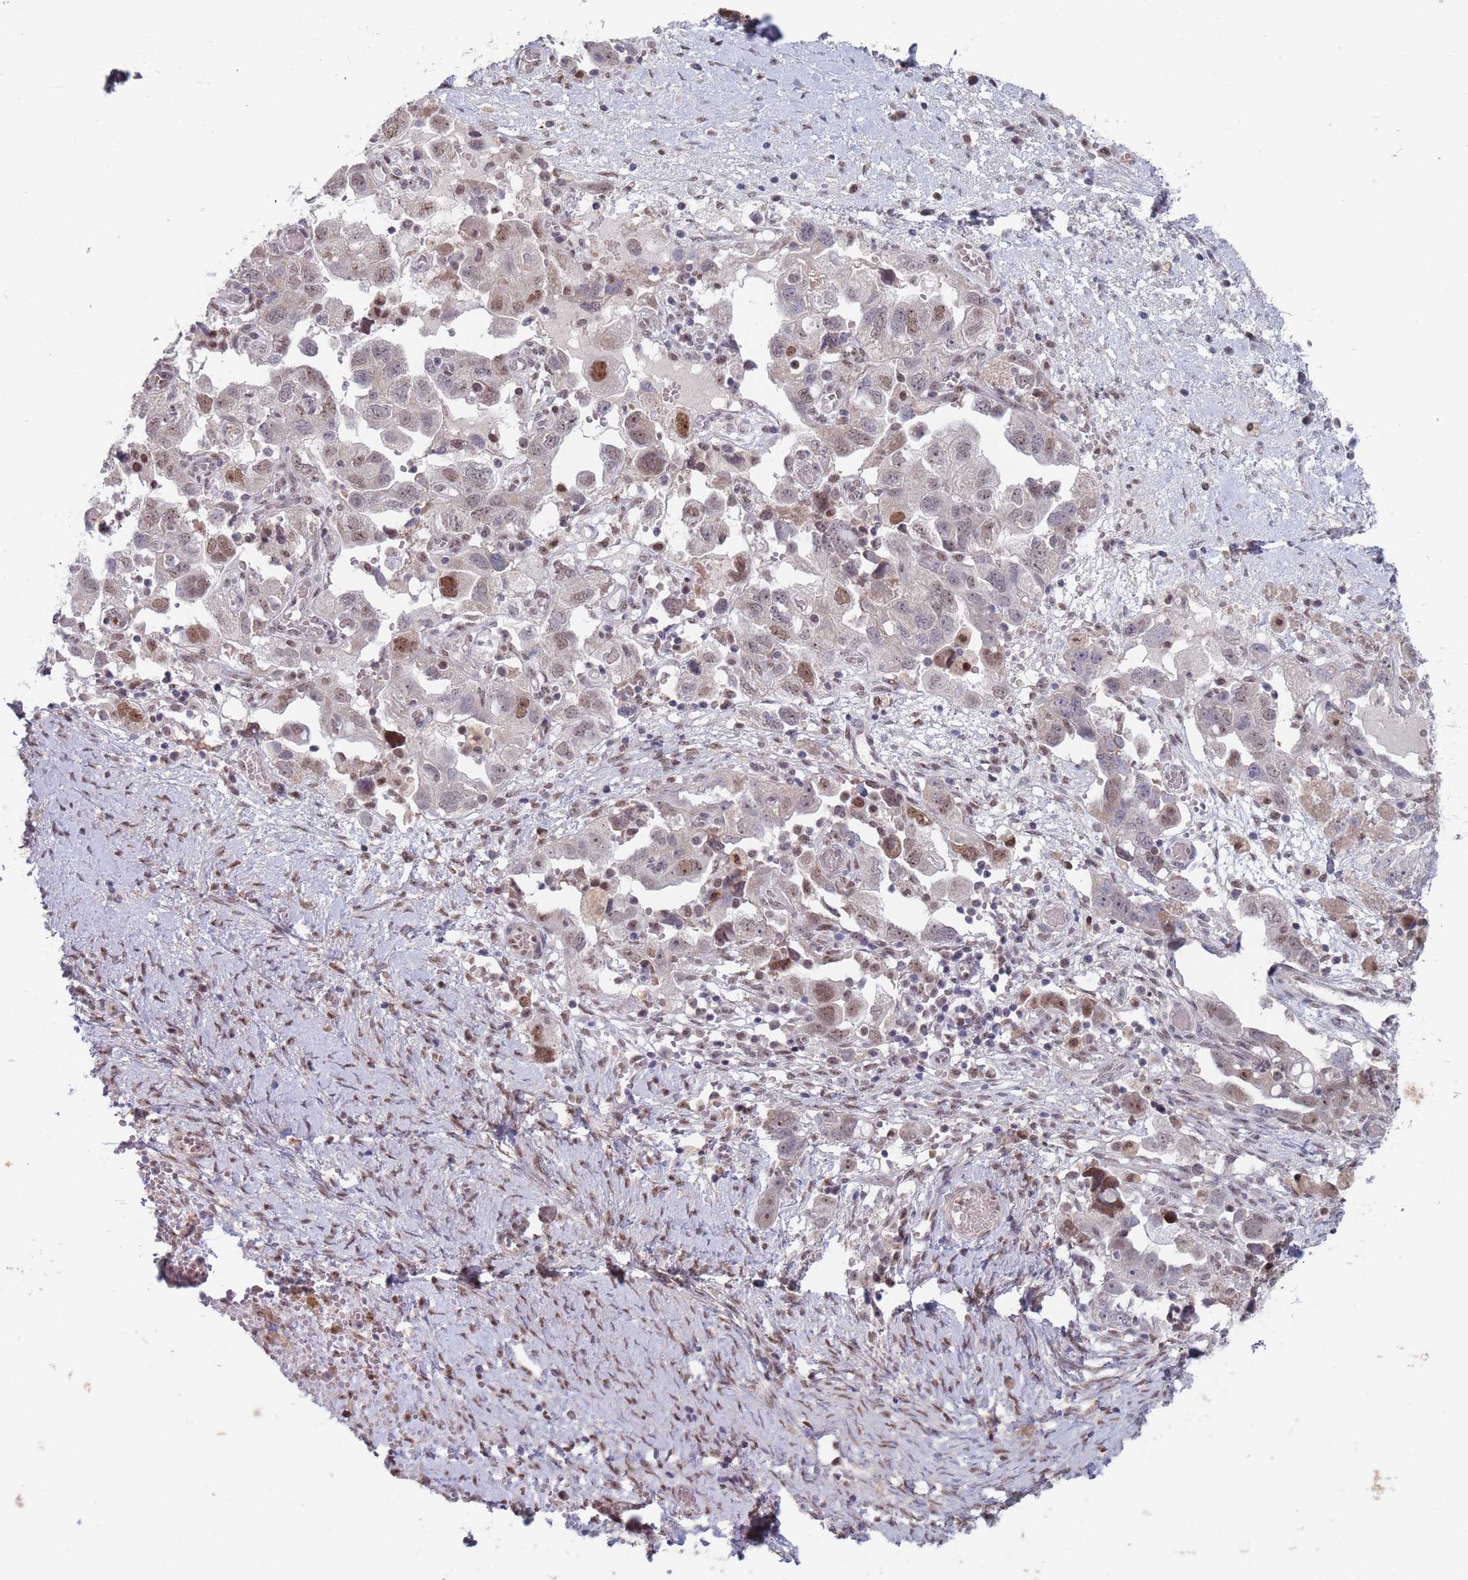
{"staining": {"intensity": "moderate", "quantity": "<25%", "location": "nuclear"}, "tissue": "ovarian cancer", "cell_type": "Tumor cells", "image_type": "cancer", "snomed": [{"axis": "morphology", "description": "Carcinoma, NOS"}, {"axis": "morphology", "description": "Cystadenocarcinoma, serous, NOS"}, {"axis": "topography", "description": "Ovary"}], "caption": "Moderate nuclear protein expression is identified in approximately <25% of tumor cells in serous cystadenocarcinoma (ovarian).", "gene": "RPP25", "patient": {"sex": "female", "age": 69}}